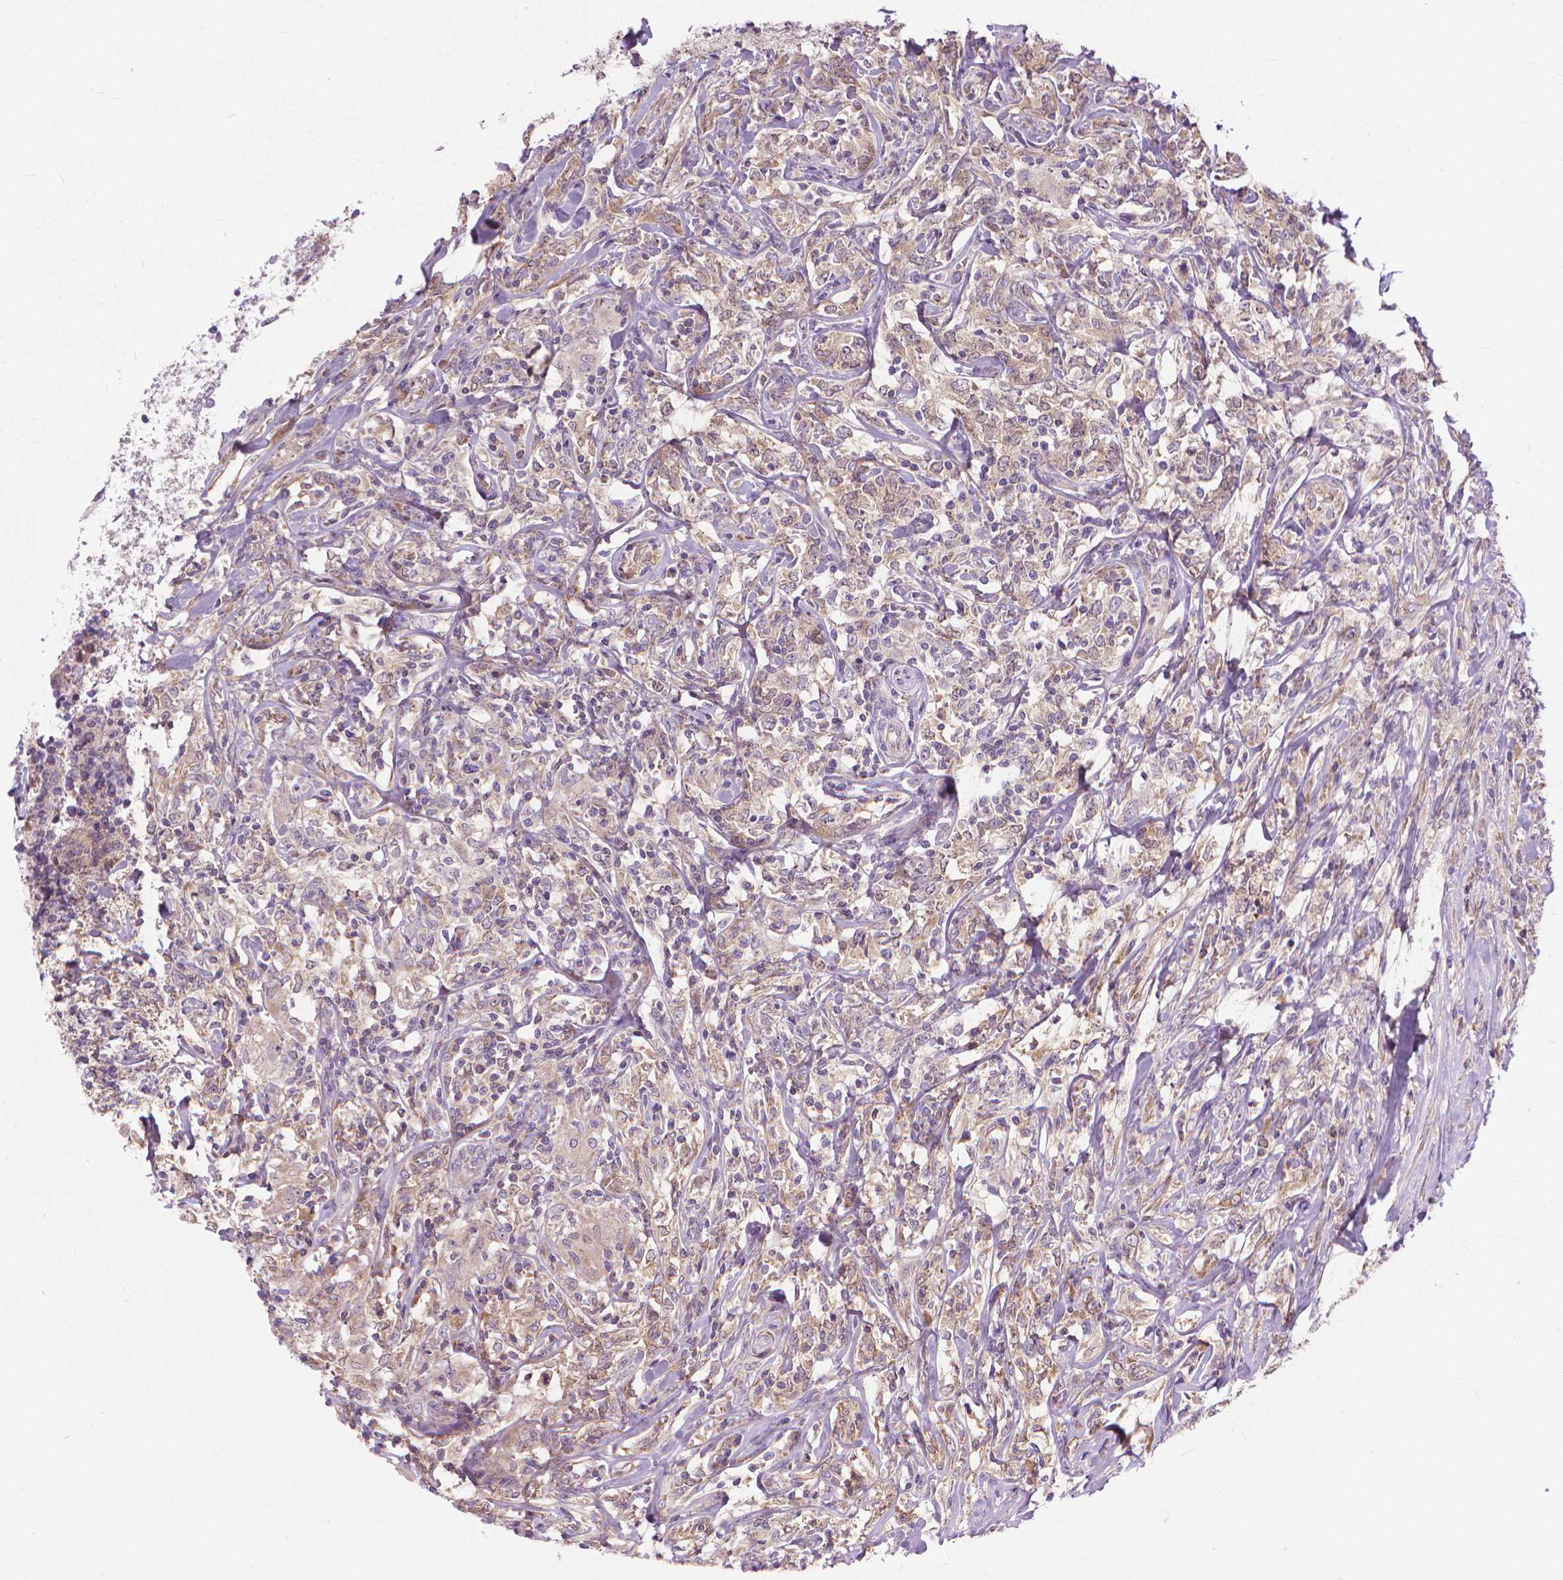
{"staining": {"intensity": "negative", "quantity": "none", "location": "none"}, "tissue": "lymphoma", "cell_type": "Tumor cells", "image_type": "cancer", "snomed": [{"axis": "morphology", "description": "Malignant lymphoma, non-Hodgkin's type, High grade"}, {"axis": "topography", "description": "Lymph node"}], "caption": "This is a histopathology image of immunohistochemistry staining of lymphoma, which shows no positivity in tumor cells.", "gene": "NUDT1", "patient": {"sex": "female", "age": 84}}